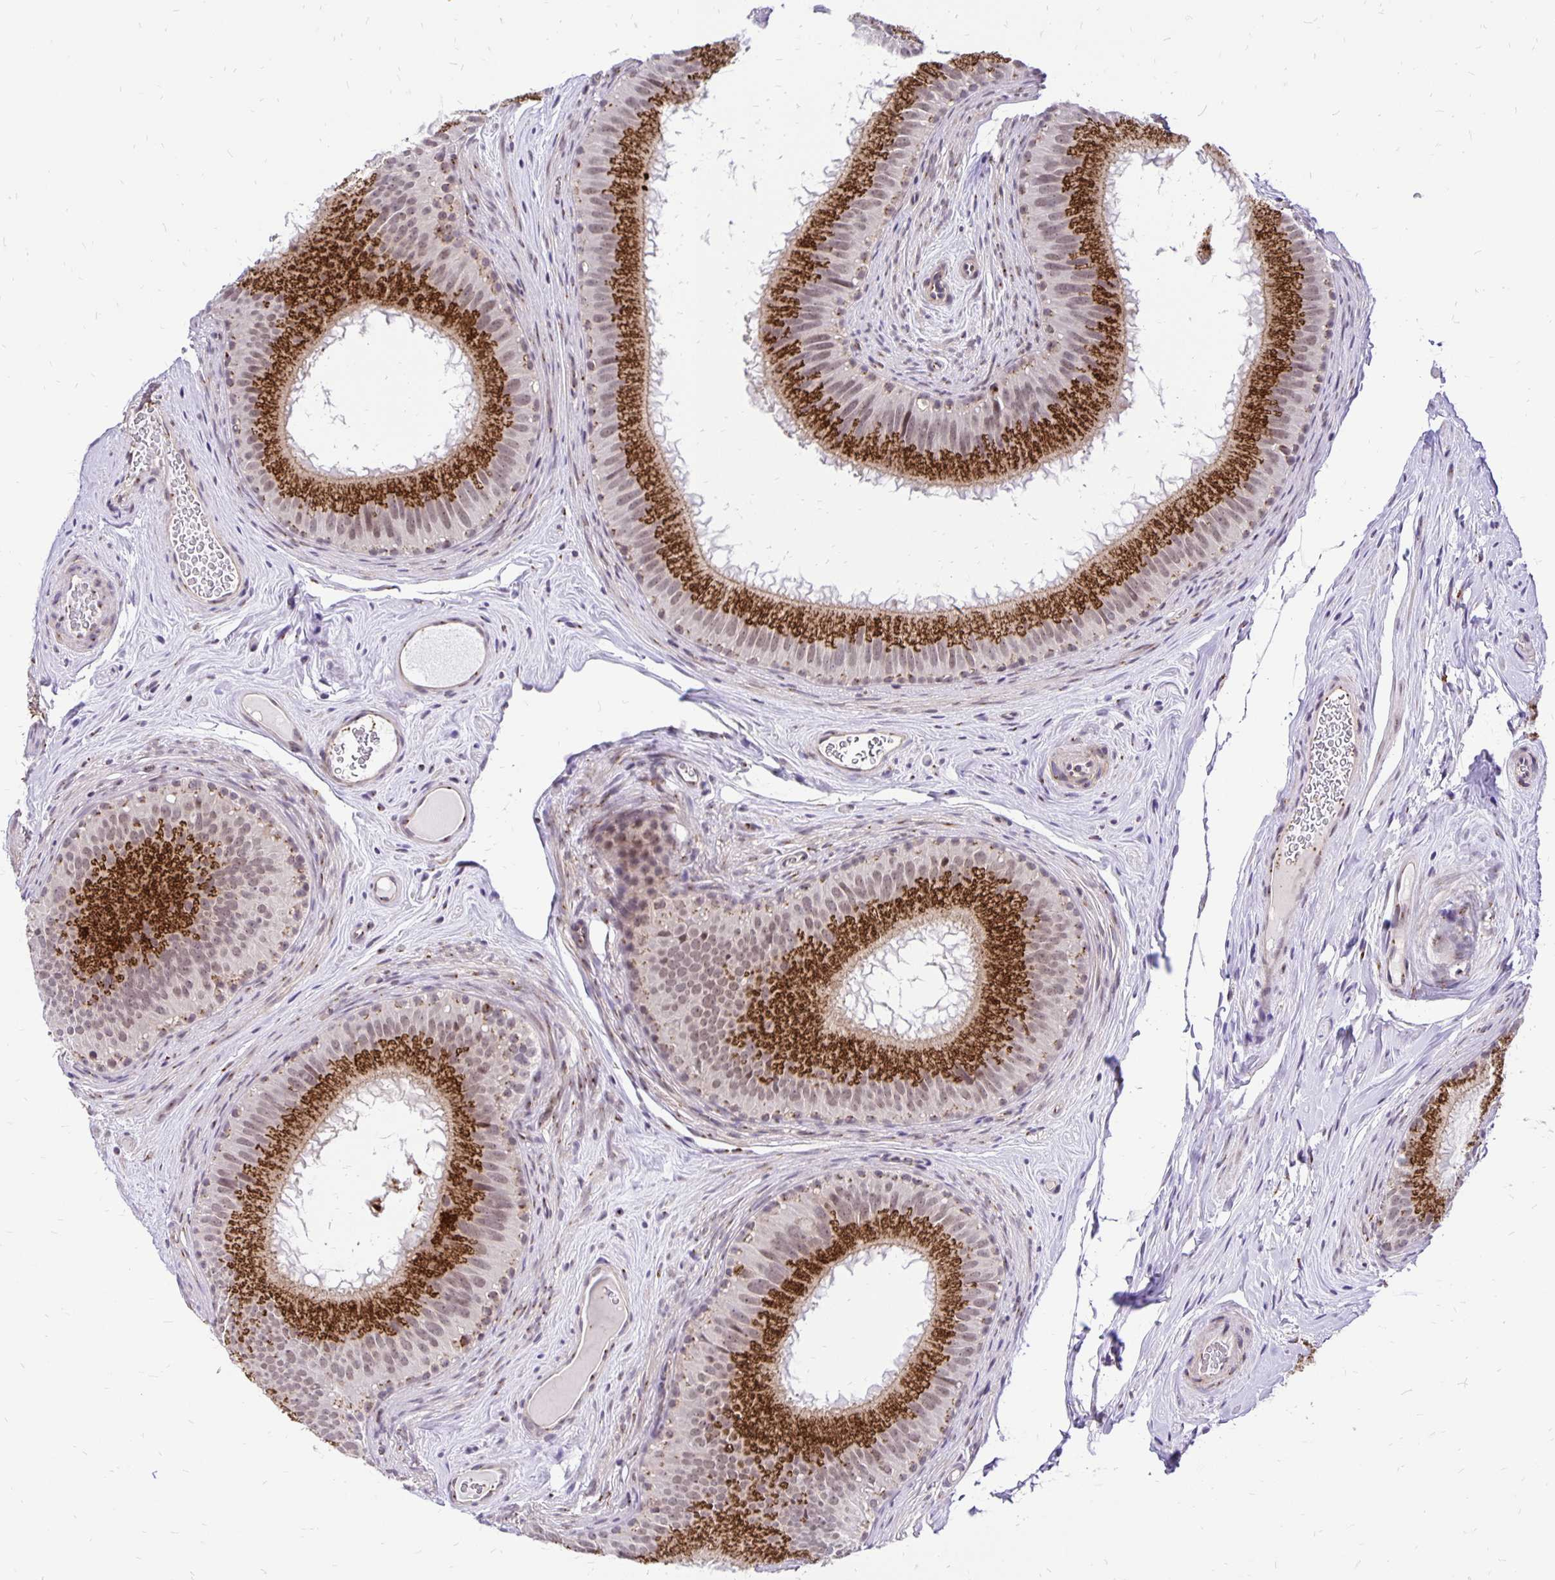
{"staining": {"intensity": "strong", "quantity": "25%-75%", "location": "cytoplasmic/membranous,nuclear"}, "tissue": "epididymis", "cell_type": "Glandular cells", "image_type": "normal", "snomed": [{"axis": "morphology", "description": "Normal tissue, NOS"}, {"axis": "topography", "description": "Epididymis"}], "caption": "Immunohistochemistry image of unremarkable human epididymis stained for a protein (brown), which exhibits high levels of strong cytoplasmic/membranous,nuclear expression in approximately 25%-75% of glandular cells.", "gene": "GOLGA5", "patient": {"sex": "male", "age": 44}}